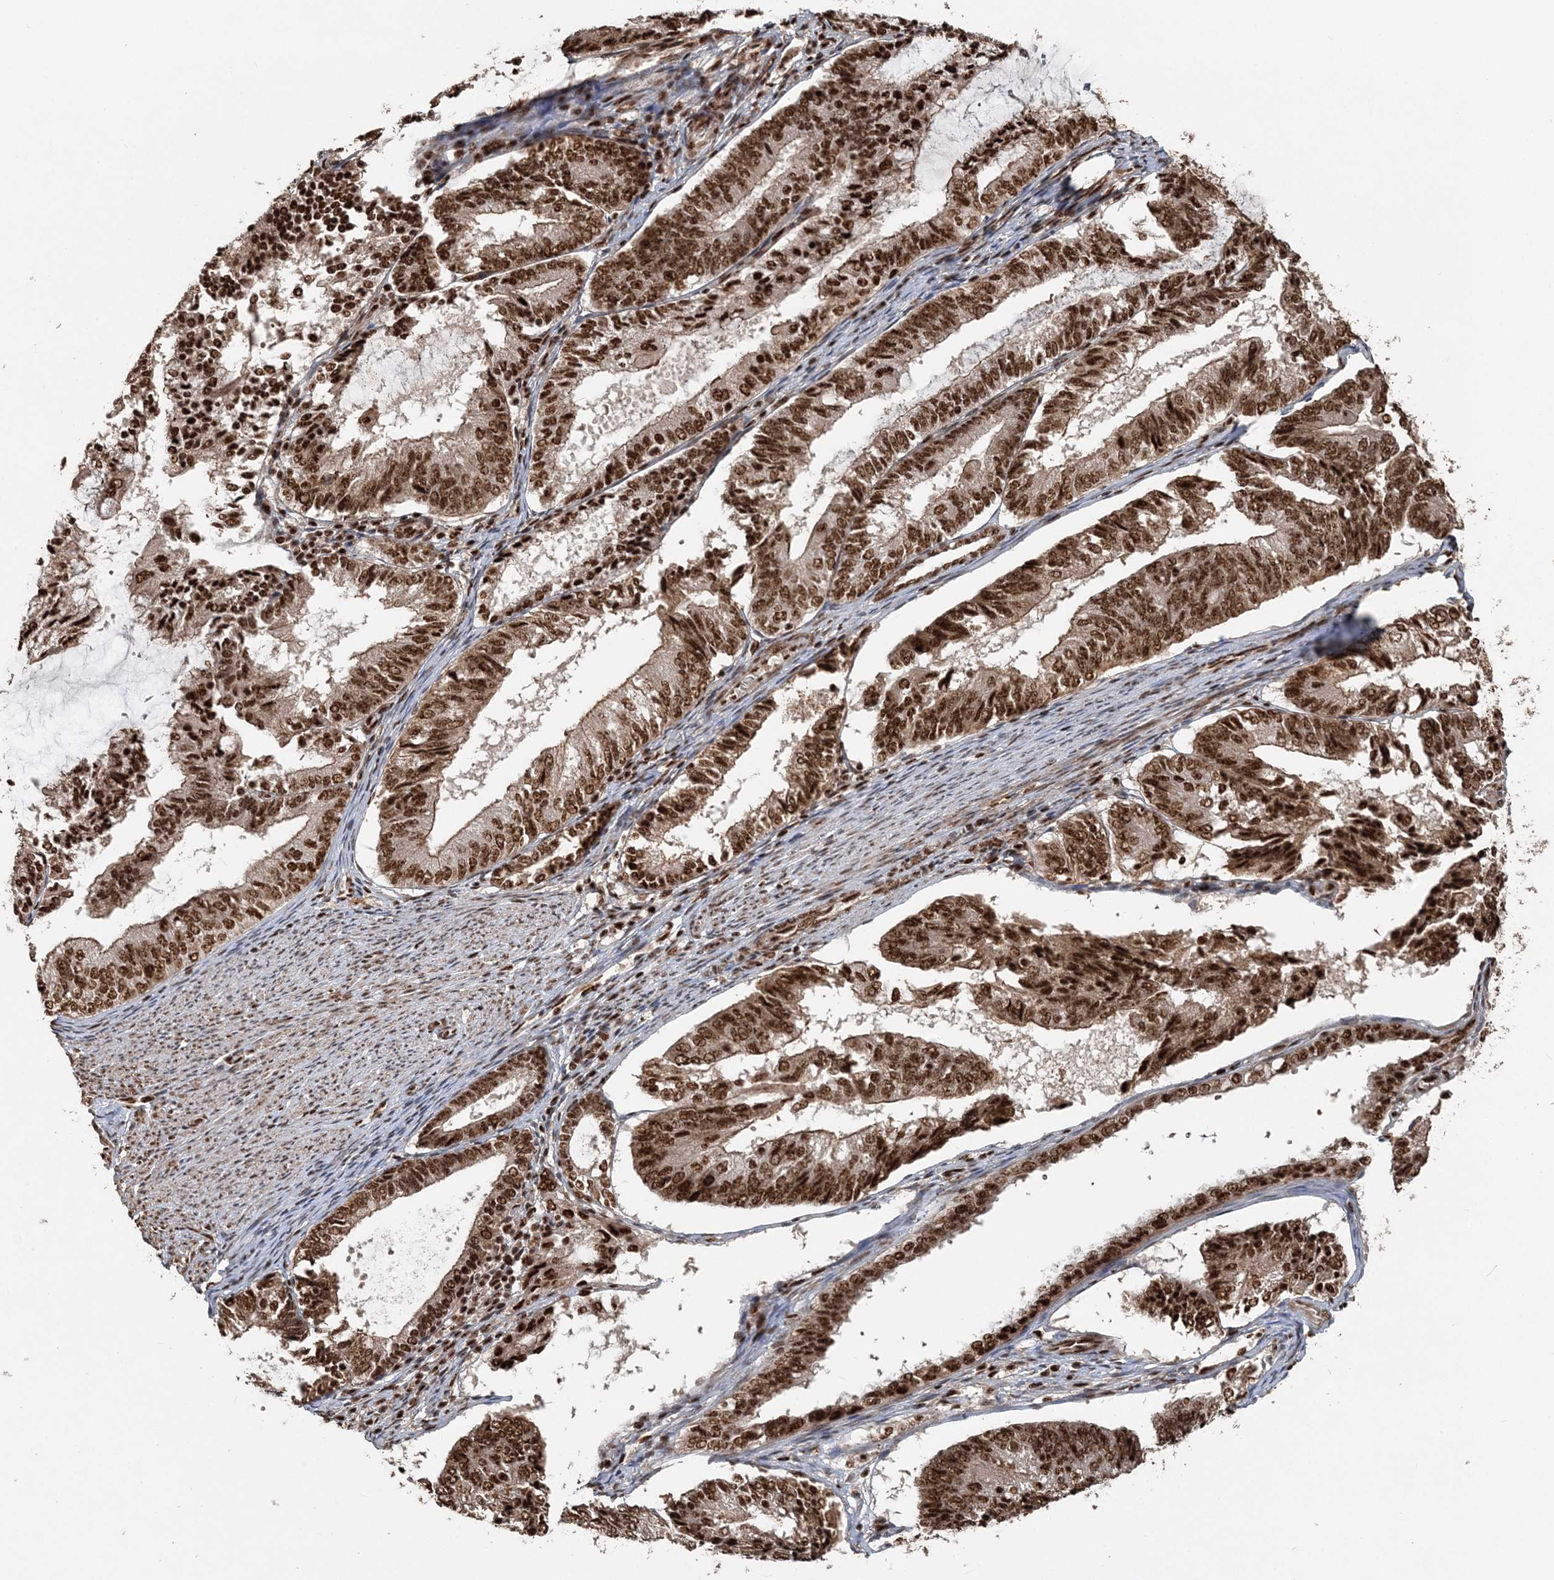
{"staining": {"intensity": "strong", "quantity": ">75%", "location": "nuclear"}, "tissue": "endometrial cancer", "cell_type": "Tumor cells", "image_type": "cancer", "snomed": [{"axis": "morphology", "description": "Adenocarcinoma, NOS"}, {"axis": "topography", "description": "Endometrium"}], "caption": "This is a histology image of immunohistochemistry (IHC) staining of endometrial adenocarcinoma, which shows strong positivity in the nuclear of tumor cells.", "gene": "EXOSC8", "patient": {"sex": "female", "age": 81}}